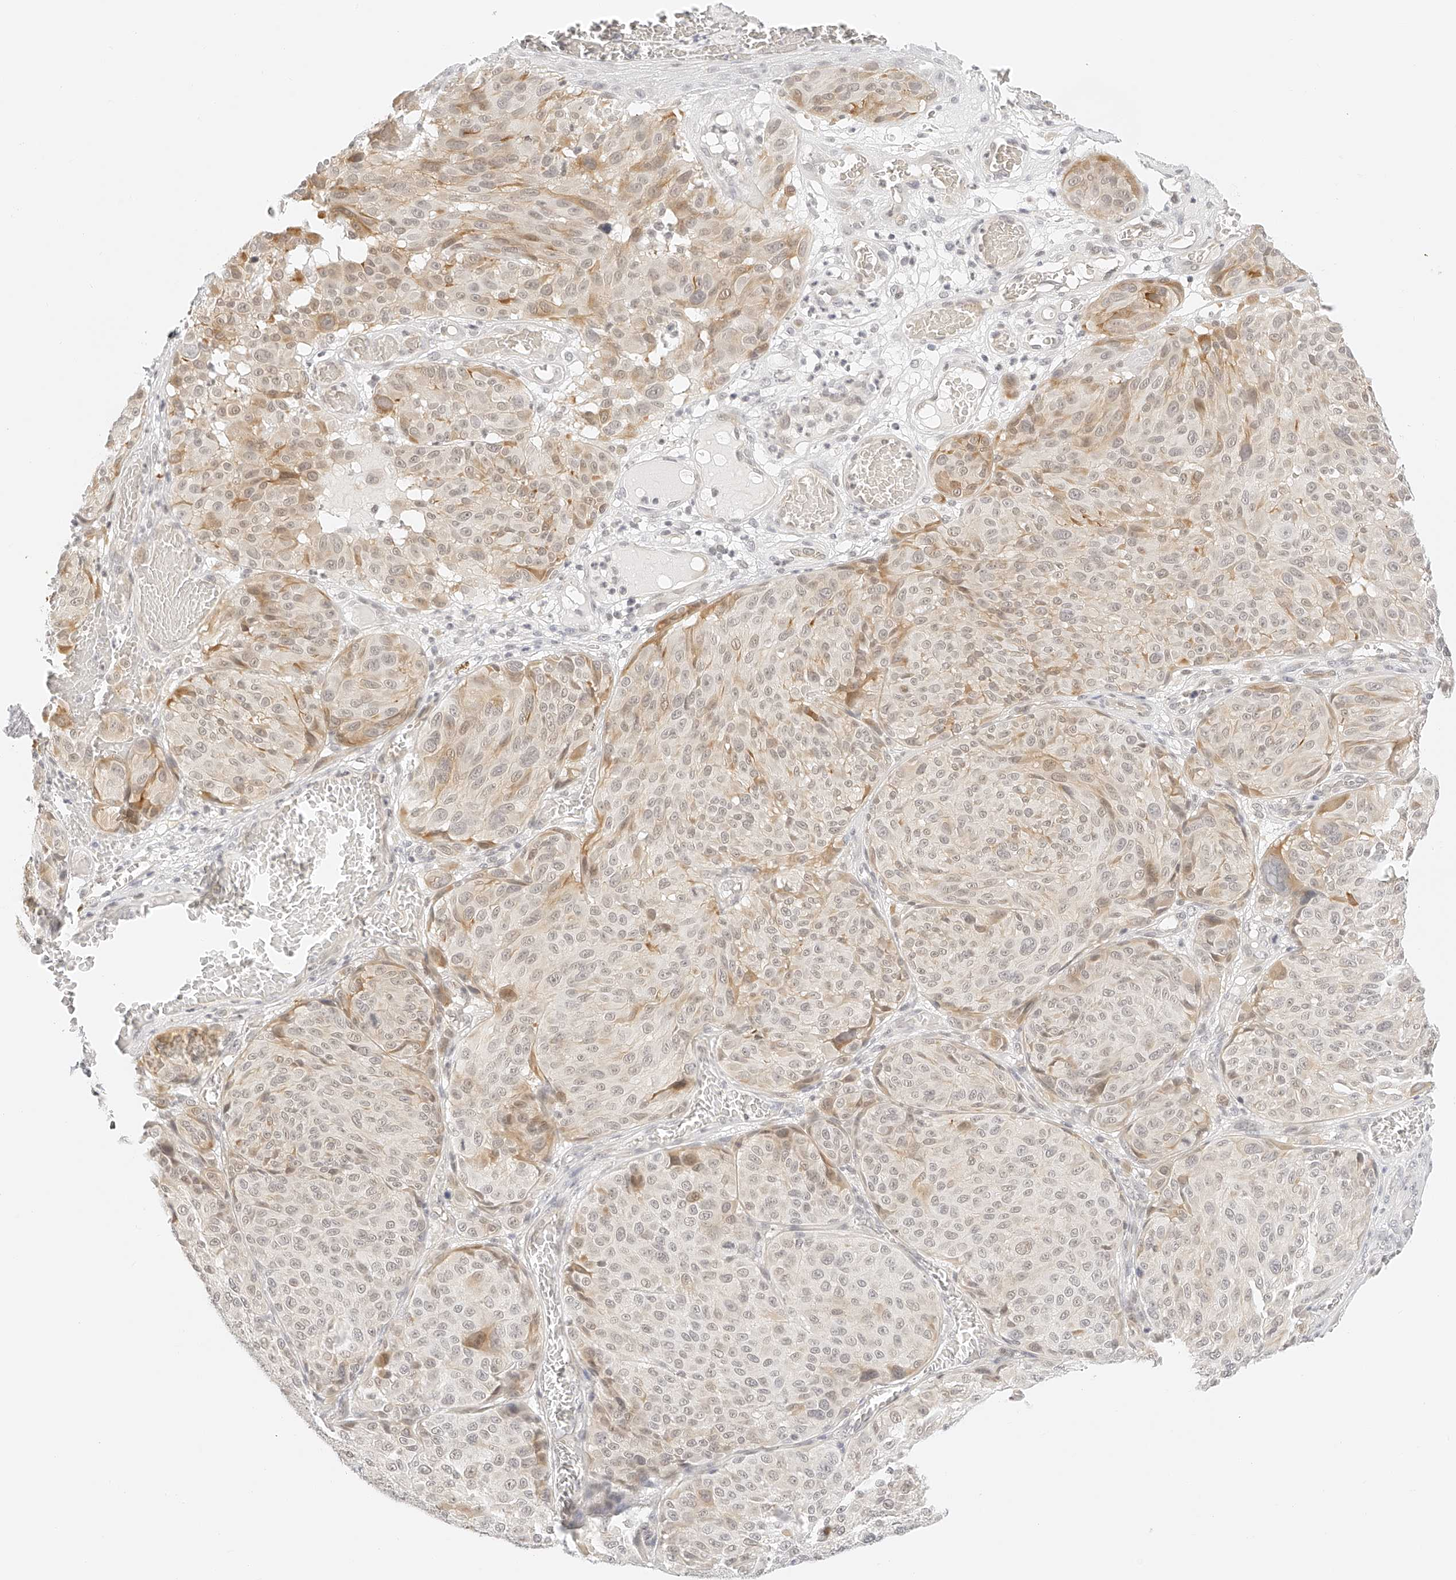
{"staining": {"intensity": "weak", "quantity": "<25%", "location": "cytoplasmic/membranous,nuclear"}, "tissue": "melanoma", "cell_type": "Tumor cells", "image_type": "cancer", "snomed": [{"axis": "morphology", "description": "Malignant melanoma, NOS"}, {"axis": "topography", "description": "Skin"}], "caption": "Photomicrograph shows no protein expression in tumor cells of melanoma tissue. (DAB immunohistochemistry (IHC), high magnification).", "gene": "ZFP69", "patient": {"sex": "male", "age": 83}}